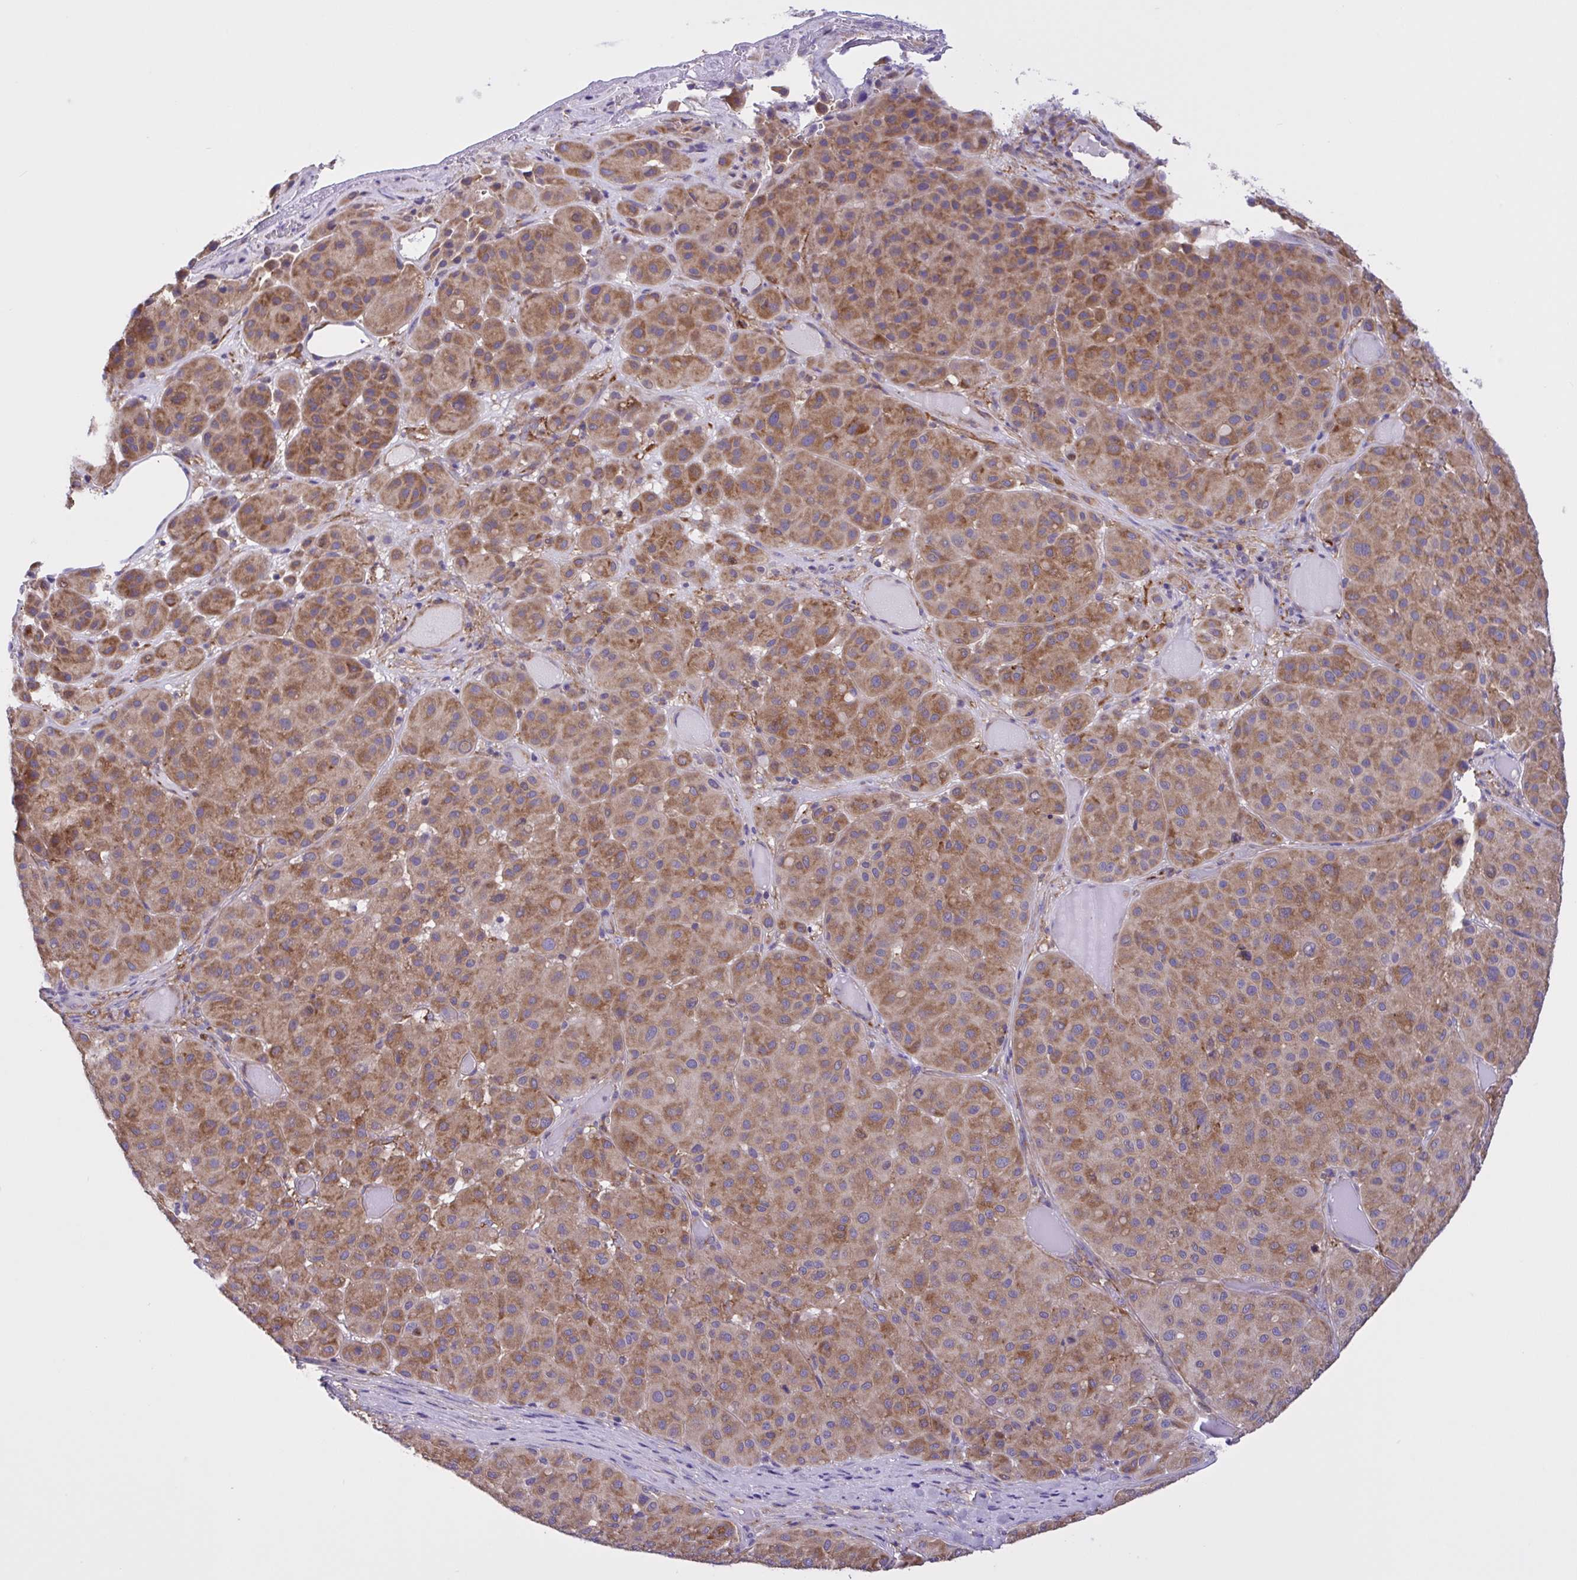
{"staining": {"intensity": "moderate", "quantity": ">75%", "location": "cytoplasmic/membranous"}, "tissue": "melanoma", "cell_type": "Tumor cells", "image_type": "cancer", "snomed": [{"axis": "morphology", "description": "Malignant melanoma, Metastatic site"}, {"axis": "topography", "description": "Smooth muscle"}], "caption": "A histopathology image of human melanoma stained for a protein displays moderate cytoplasmic/membranous brown staining in tumor cells. The staining is performed using DAB brown chromogen to label protein expression. The nuclei are counter-stained blue using hematoxylin.", "gene": "OR51M1", "patient": {"sex": "male", "age": 41}}